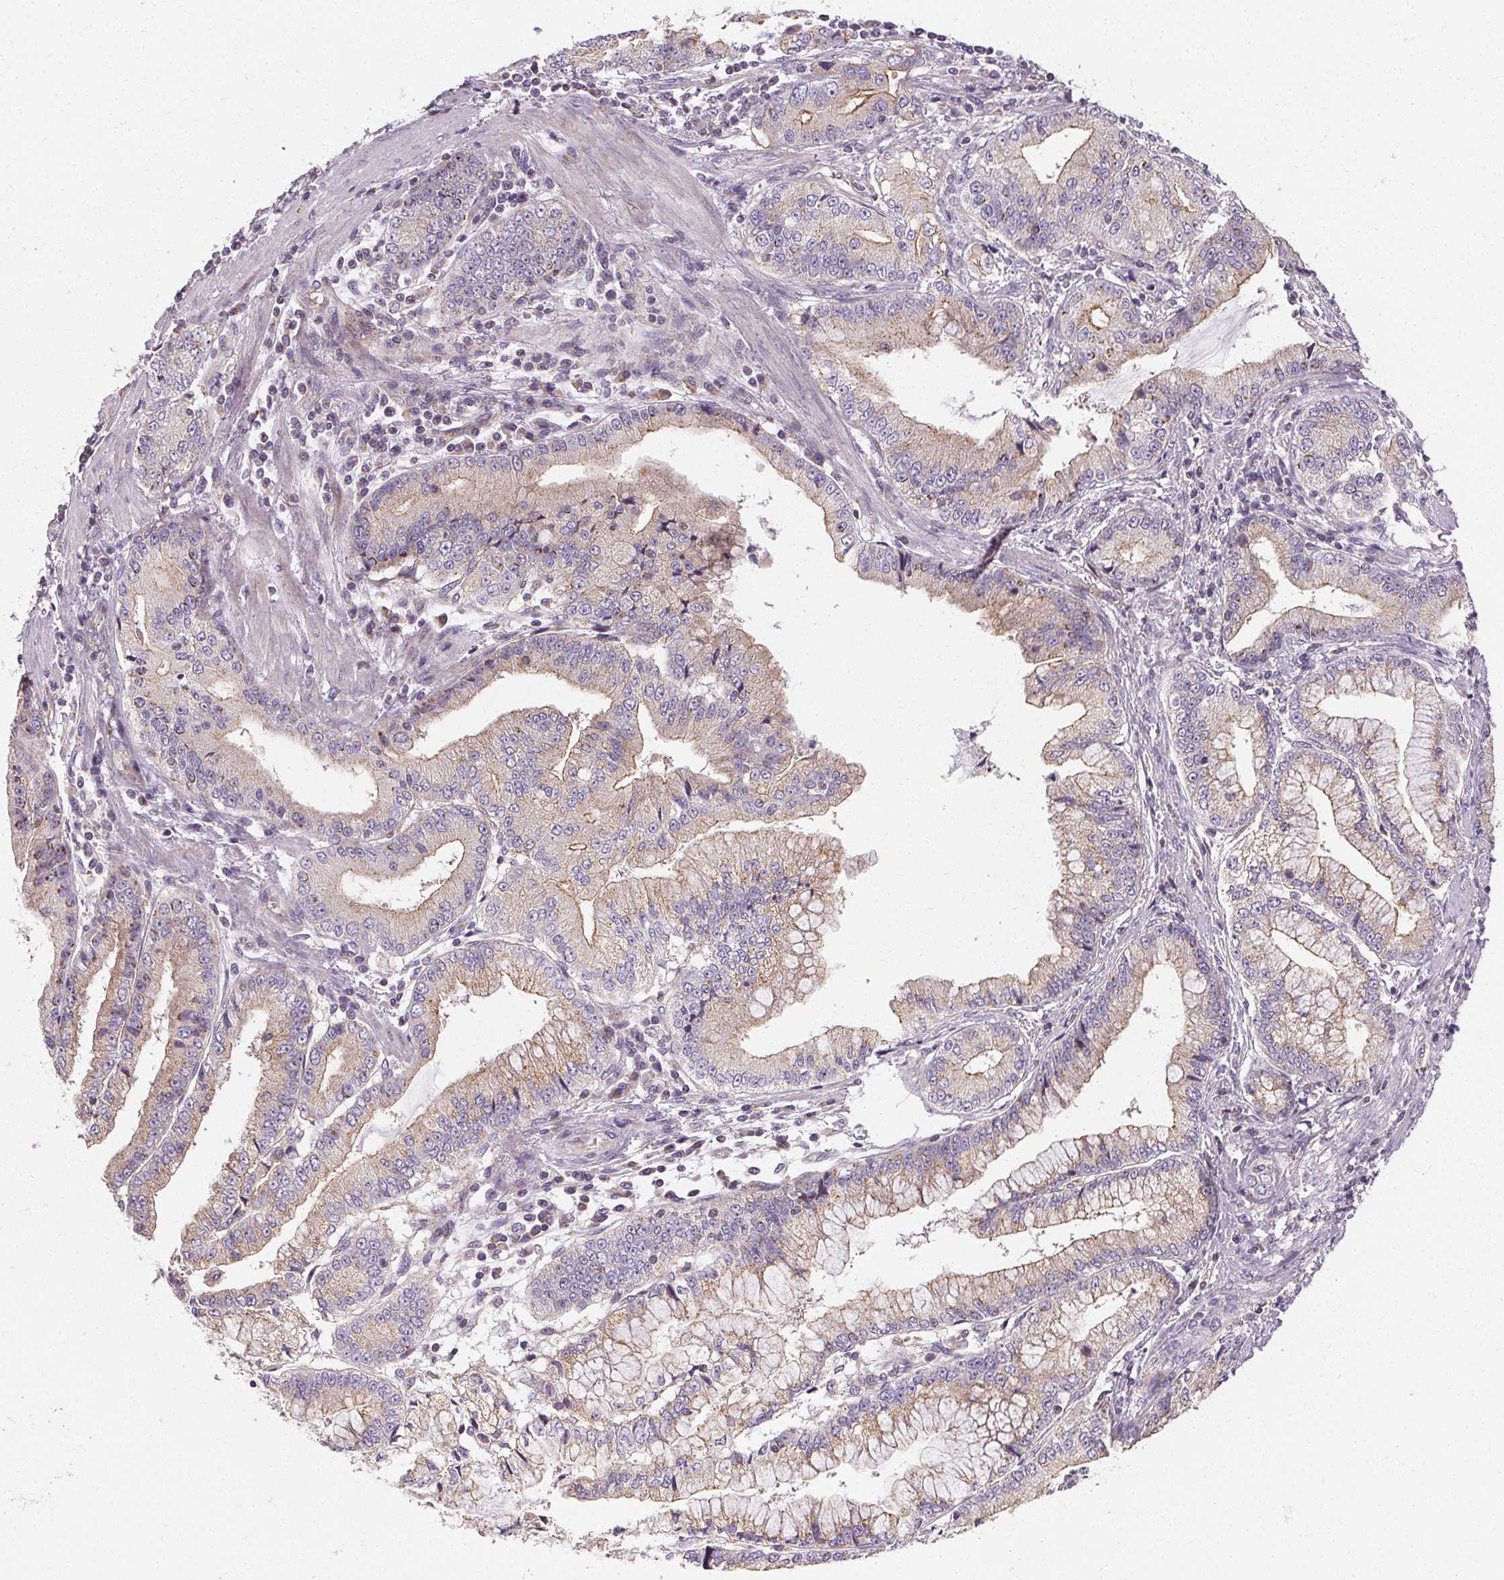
{"staining": {"intensity": "weak", "quantity": "25%-75%", "location": "cytoplasmic/membranous"}, "tissue": "stomach cancer", "cell_type": "Tumor cells", "image_type": "cancer", "snomed": [{"axis": "morphology", "description": "Adenocarcinoma, NOS"}, {"axis": "topography", "description": "Stomach, upper"}], "caption": "A photomicrograph showing weak cytoplasmic/membranous positivity in approximately 25%-75% of tumor cells in stomach cancer, as visualized by brown immunohistochemical staining.", "gene": "APLP1", "patient": {"sex": "female", "age": 74}}